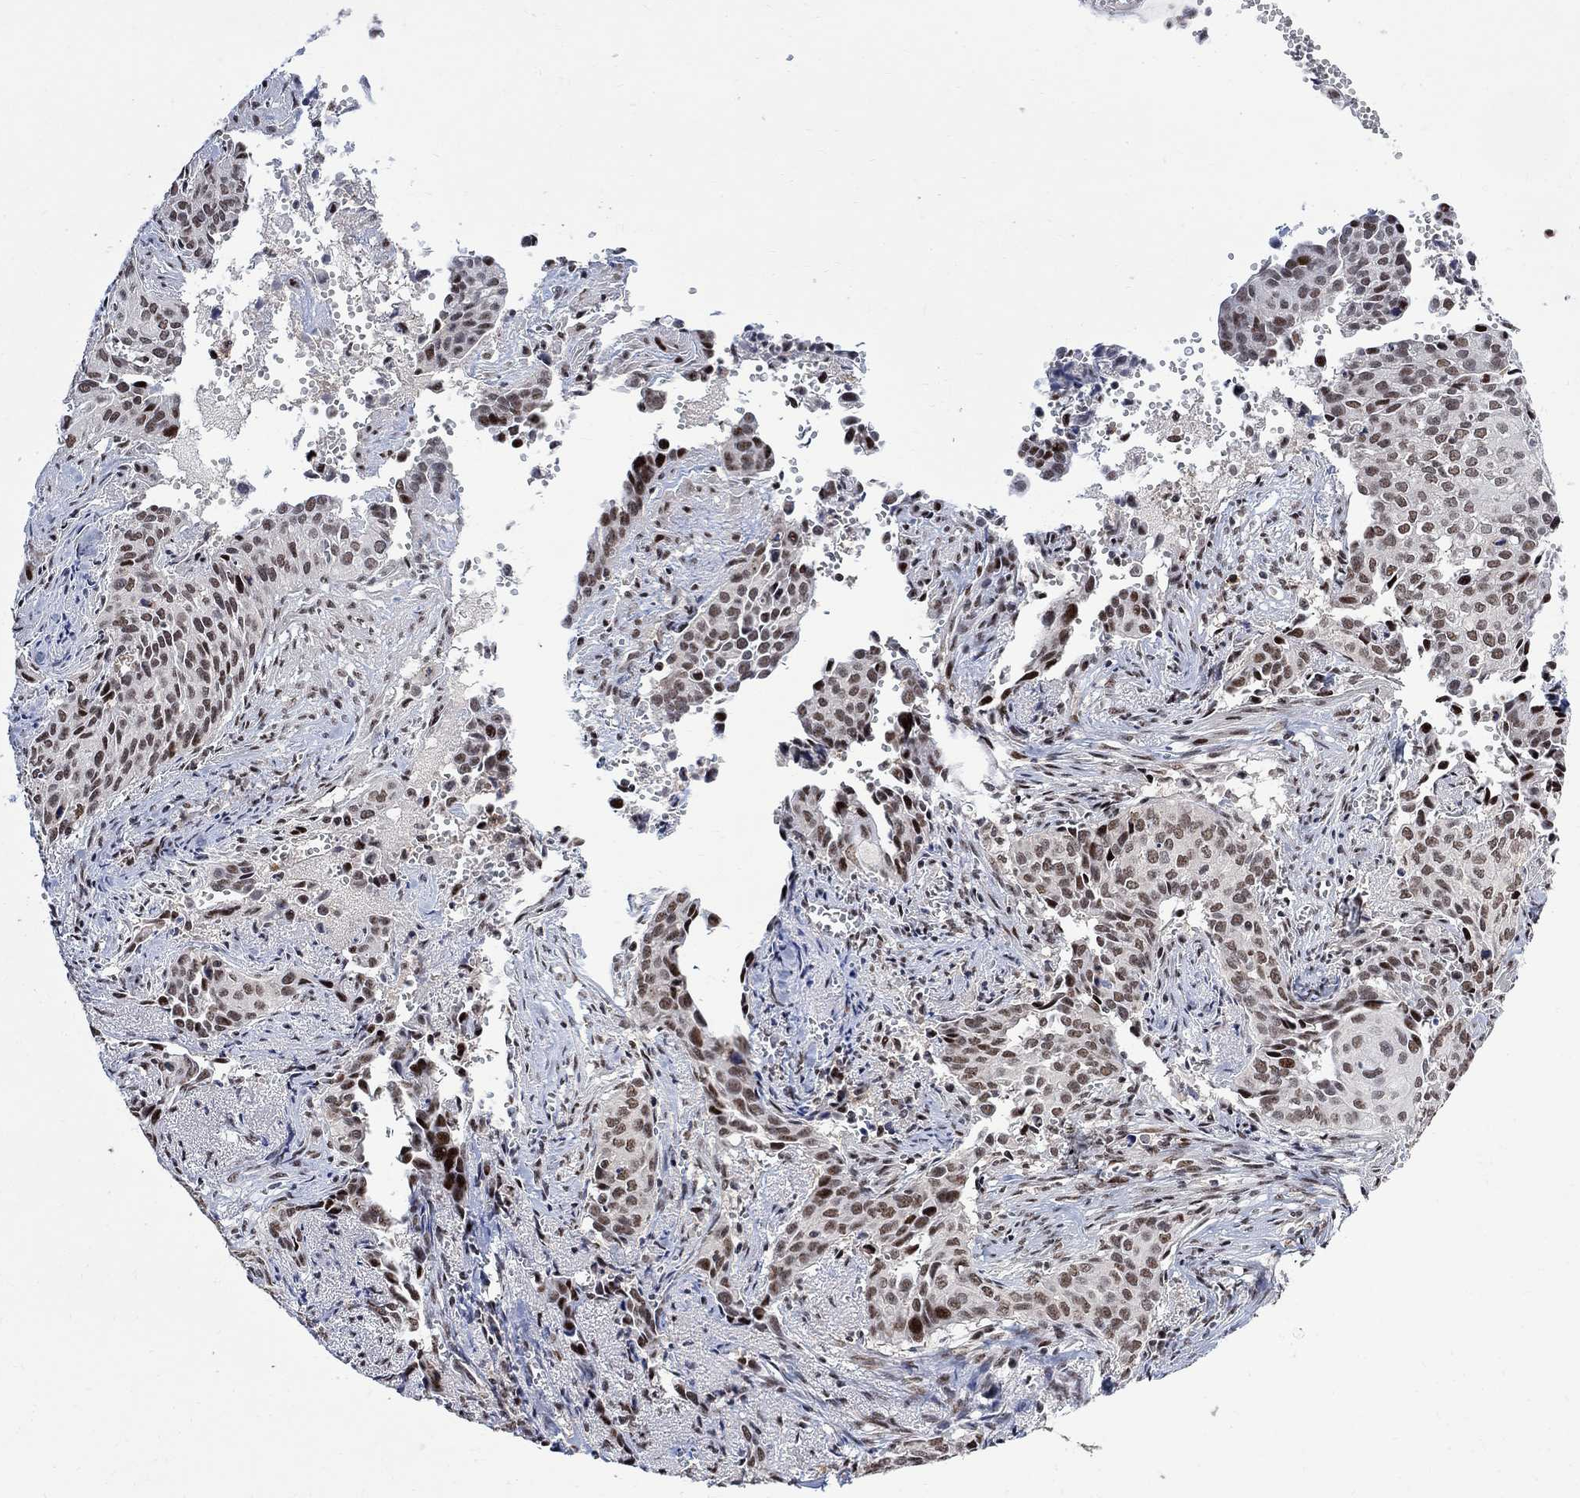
{"staining": {"intensity": "moderate", "quantity": "<25%", "location": "nuclear"}, "tissue": "cervical cancer", "cell_type": "Tumor cells", "image_type": "cancer", "snomed": [{"axis": "morphology", "description": "Squamous cell carcinoma, NOS"}, {"axis": "topography", "description": "Cervix"}], "caption": "Immunohistochemical staining of human squamous cell carcinoma (cervical) displays moderate nuclear protein positivity in about <25% of tumor cells.", "gene": "E4F1", "patient": {"sex": "female", "age": 29}}